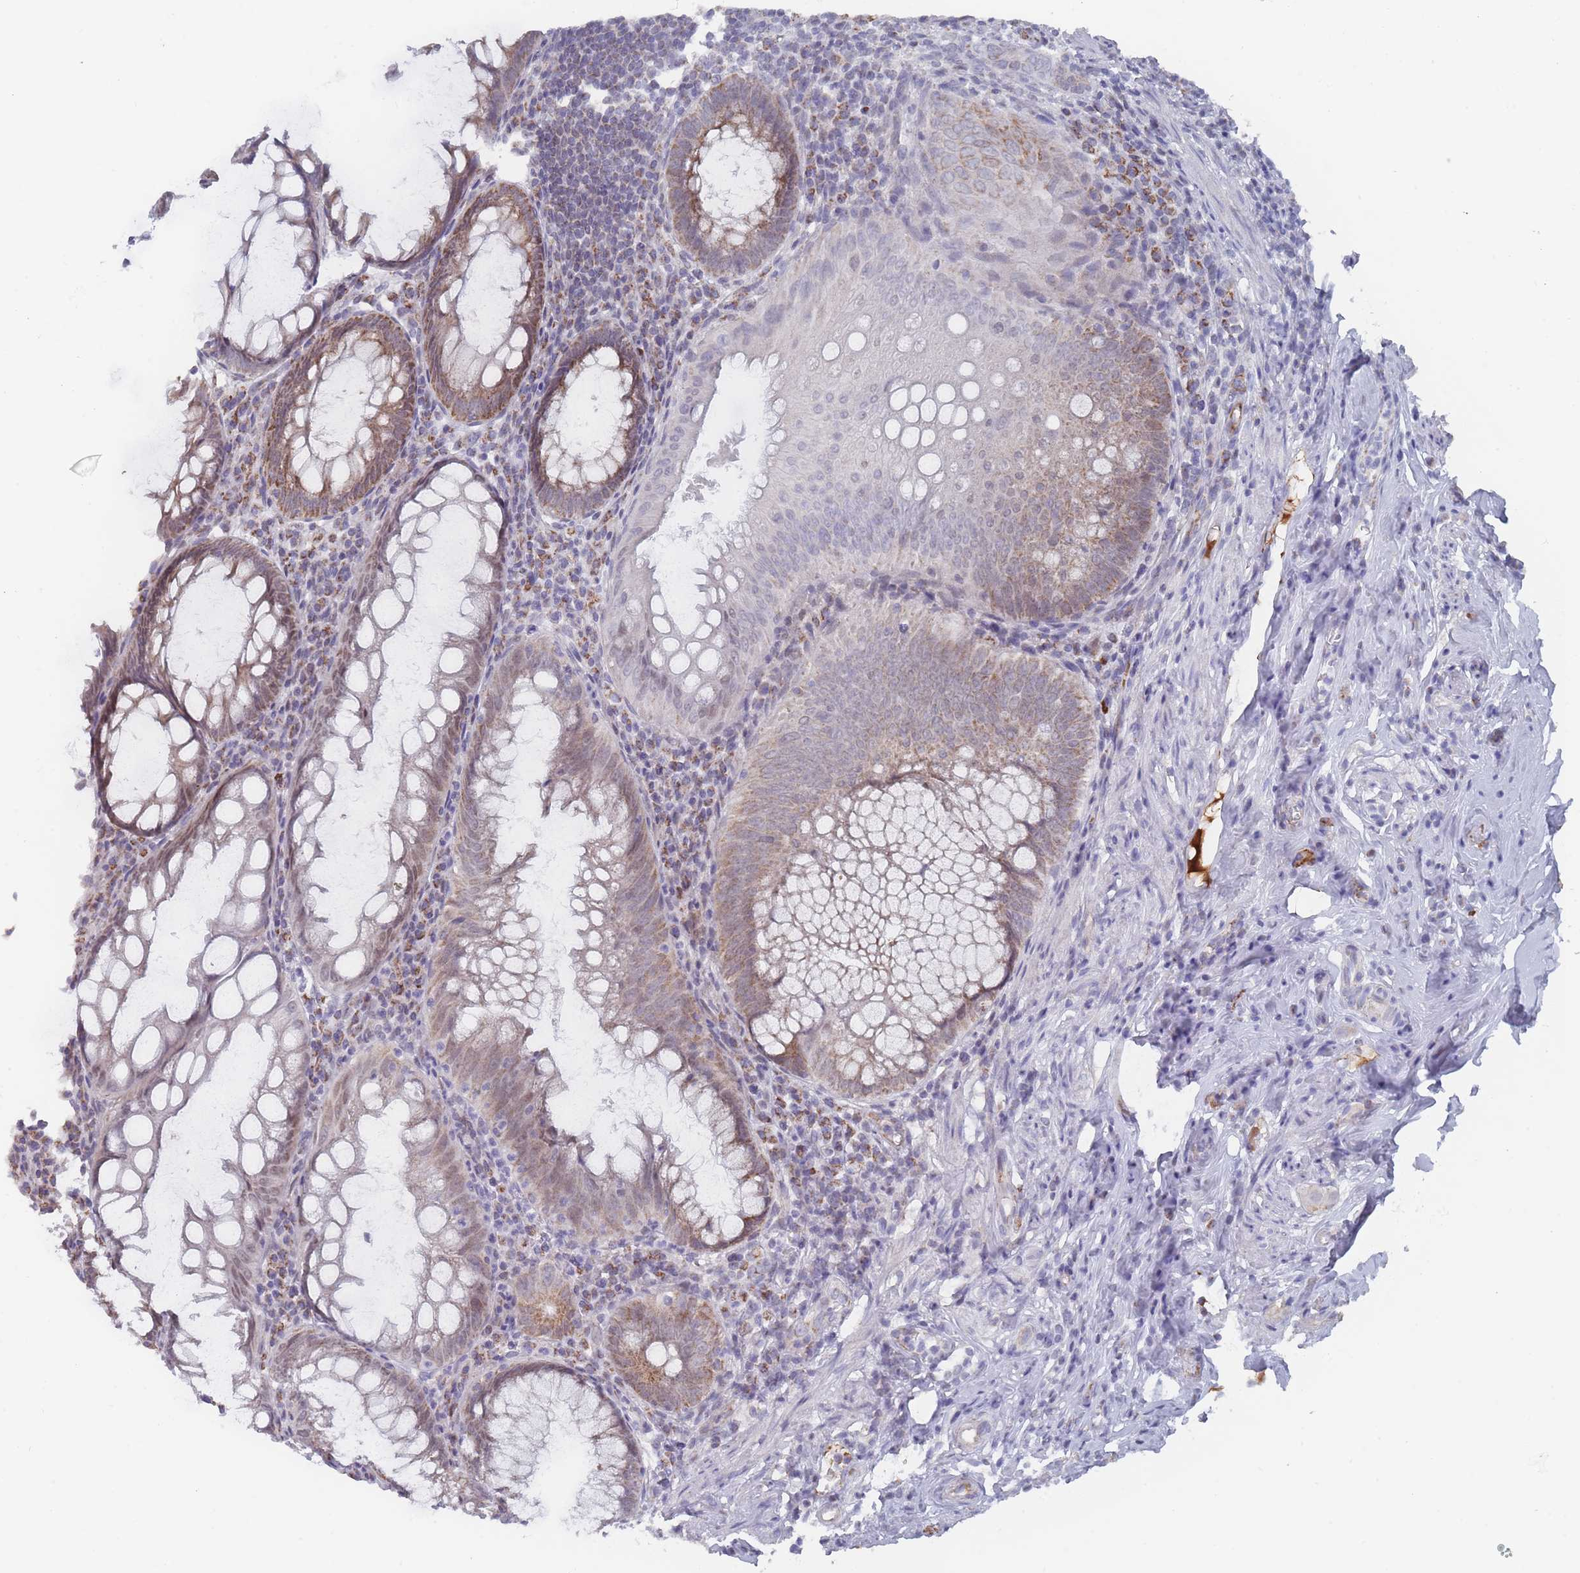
{"staining": {"intensity": "moderate", "quantity": "25%-75%", "location": "cytoplasmic/membranous,nuclear"}, "tissue": "appendix", "cell_type": "Glandular cells", "image_type": "normal", "snomed": [{"axis": "morphology", "description": "Normal tissue, NOS"}, {"axis": "topography", "description": "Appendix"}], "caption": "A medium amount of moderate cytoplasmic/membranous,nuclear staining is seen in about 25%-75% of glandular cells in unremarkable appendix.", "gene": "TRARG1", "patient": {"sex": "male", "age": 83}}